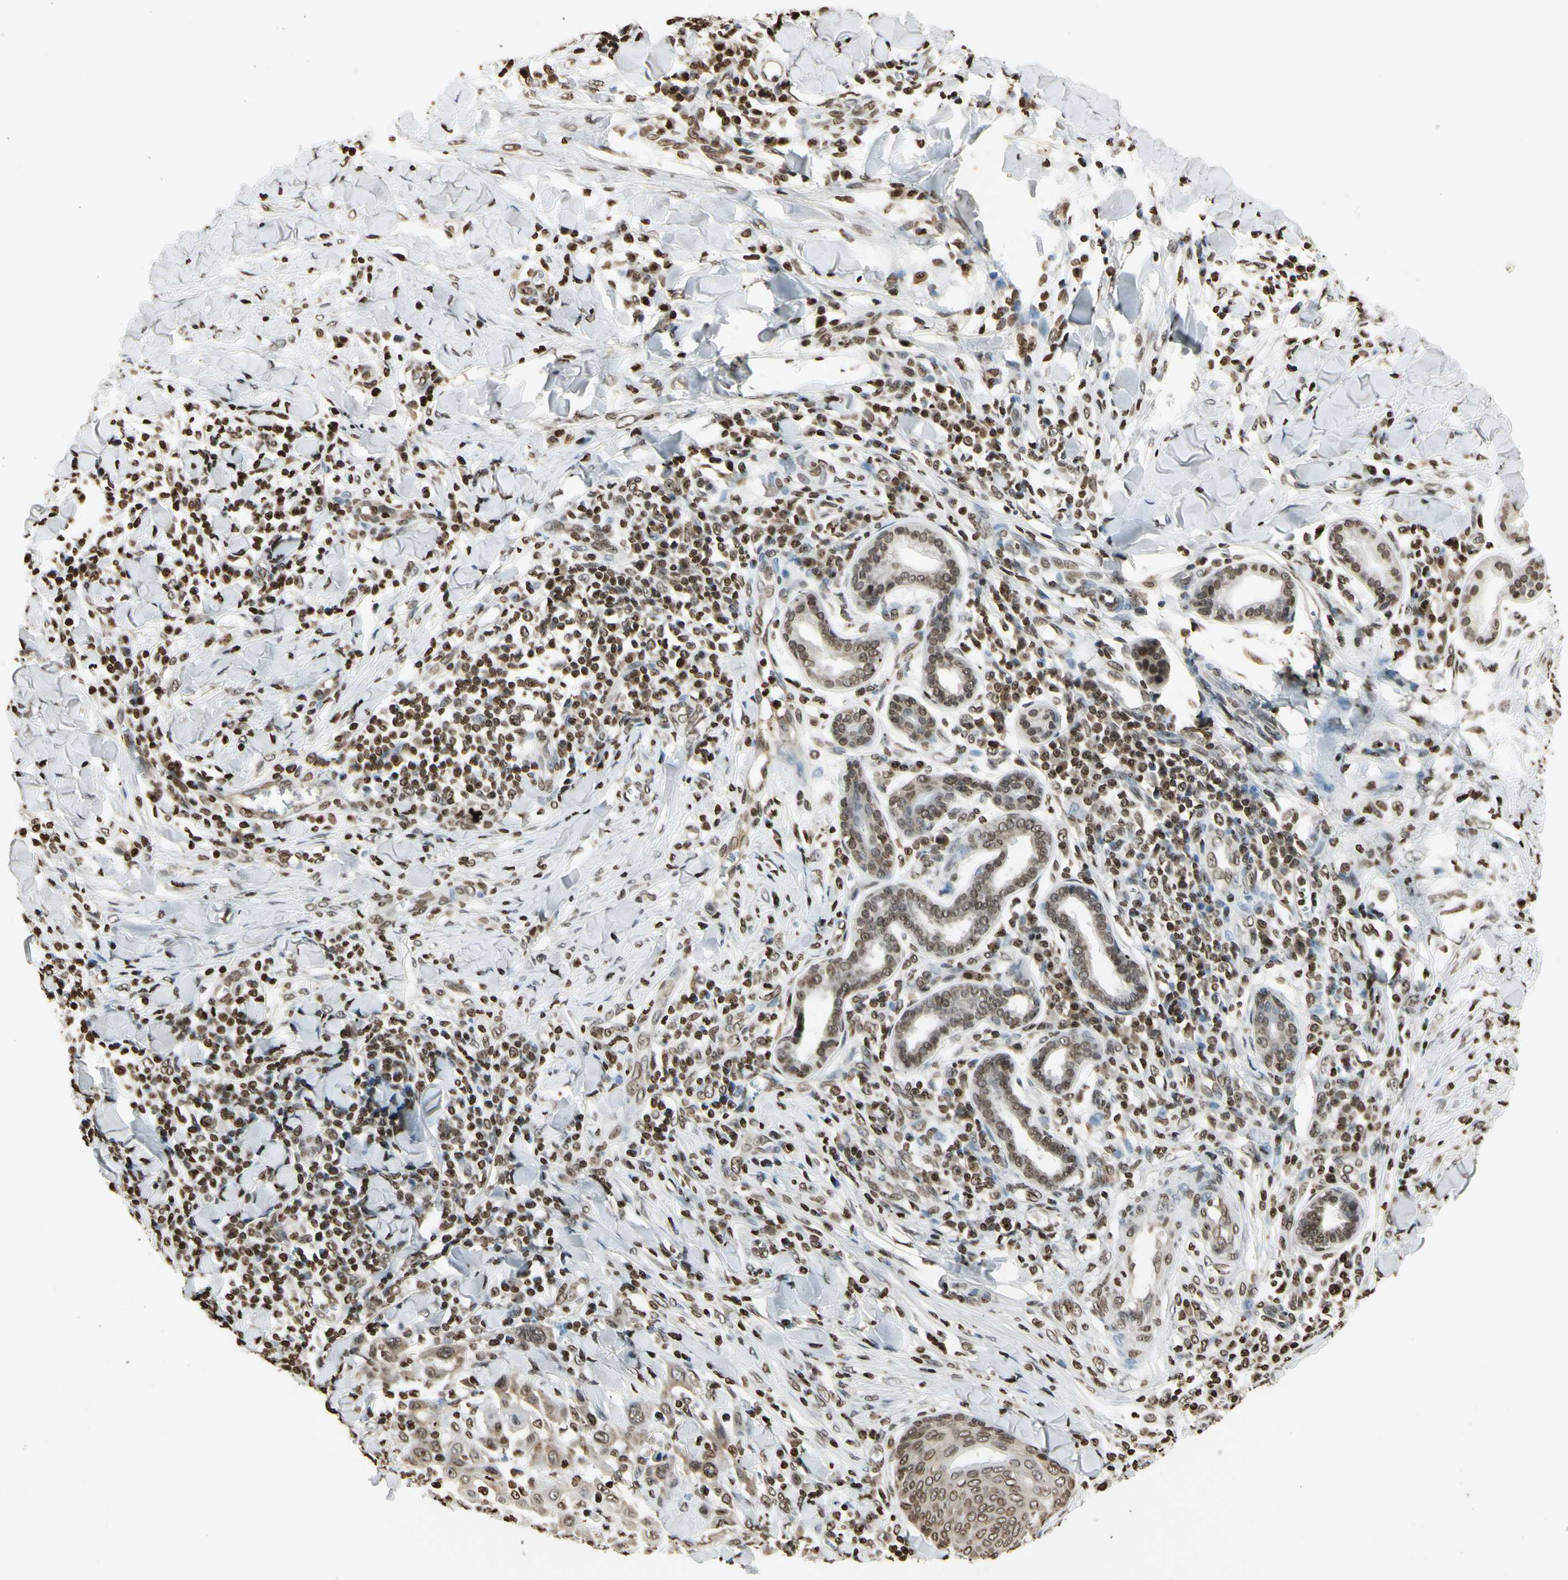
{"staining": {"intensity": "weak", "quantity": ">75%", "location": "cytoplasmic/membranous,nuclear"}, "tissue": "skin cancer", "cell_type": "Tumor cells", "image_type": "cancer", "snomed": [{"axis": "morphology", "description": "Squamous cell carcinoma, NOS"}, {"axis": "topography", "description": "Skin"}], "caption": "Tumor cells display low levels of weak cytoplasmic/membranous and nuclear expression in approximately >75% of cells in human squamous cell carcinoma (skin).", "gene": "RORA", "patient": {"sex": "male", "age": 24}}